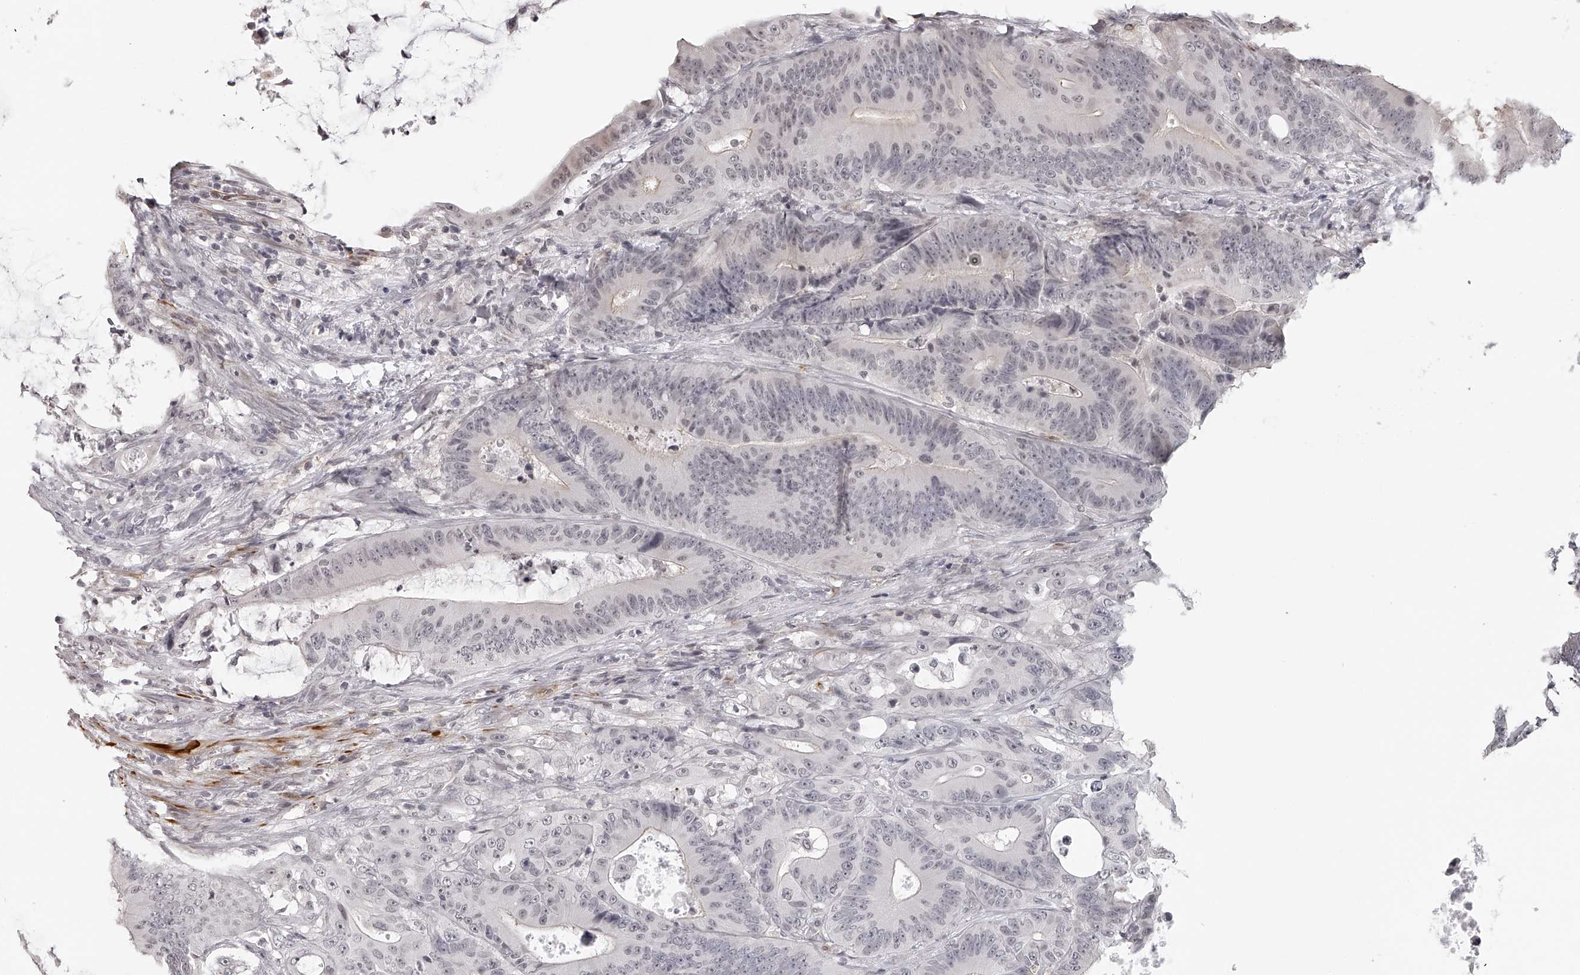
{"staining": {"intensity": "negative", "quantity": "none", "location": "none"}, "tissue": "colorectal cancer", "cell_type": "Tumor cells", "image_type": "cancer", "snomed": [{"axis": "morphology", "description": "Adenocarcinoma, NOS"}, {"axis": "topography", "description": "Colon"}], "caption": "Tumor cells are negative for protein expression in human adenocarcinoma (colorectal). (DAB immunohistochemistry visualized using brightfield microscopy, high magnification).", "gene": "RNF220", "patient": {"sex": "male", "age": 83}}